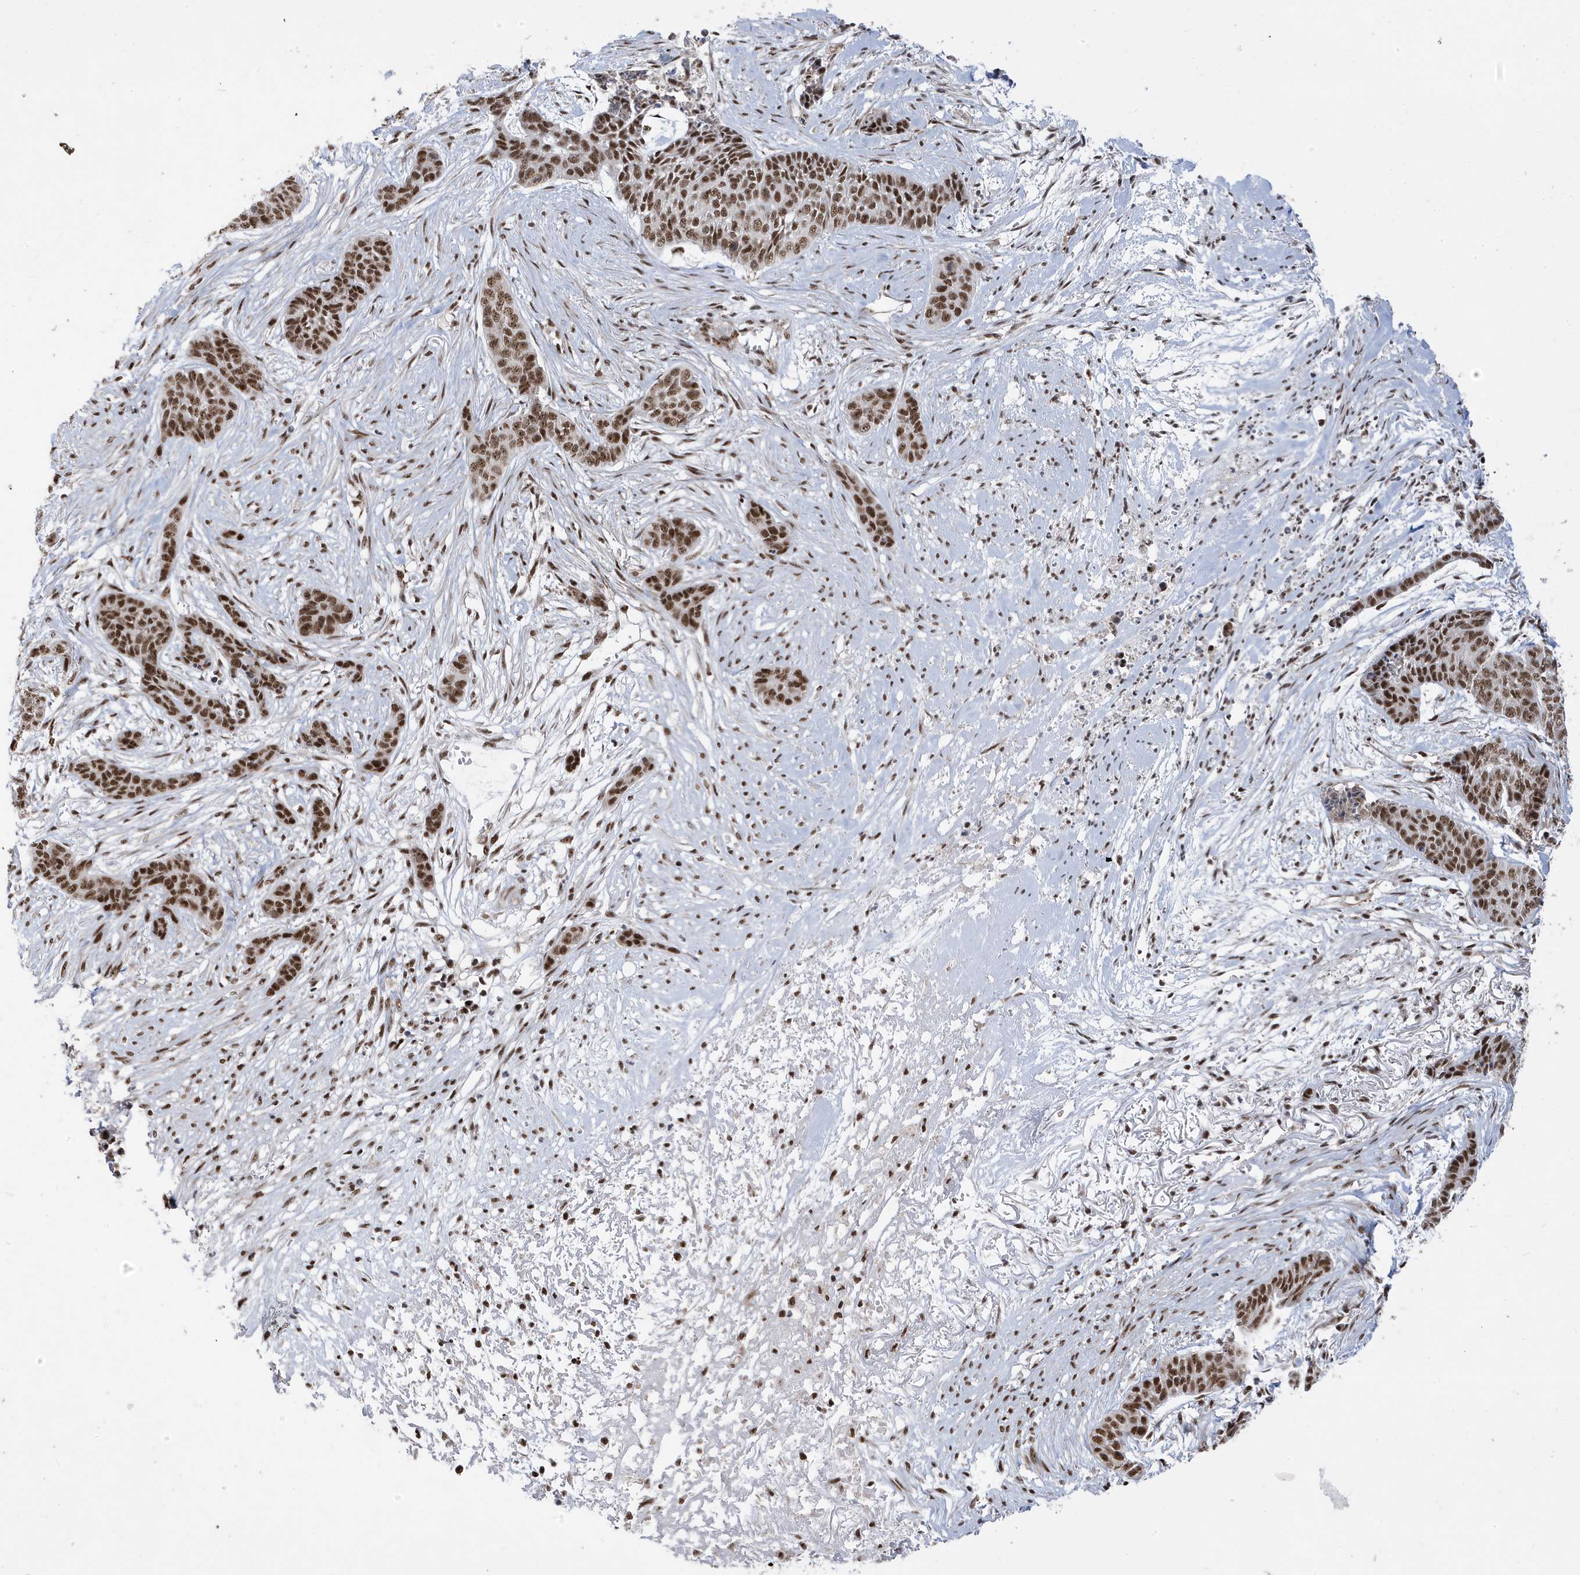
{"staining": {"intensity": "strong", "quantity": ">75%", "location": "nuclear"}, "tissue": "skin cancer", "cell_type": "Tumor cells", "image_type": "cancer", "snomed": [{"axis": "morphology", "description": "Basal cell carcinoma"}, {"axis": "topography", "description": "Skin"}], "caption": "A brown stain highlights strong nuclear expression of a protein in skin cancer (basal cell carcinoma) tumor cells.", "gene": "MTREX", "patient": {"sex": "female", "age": 64}}